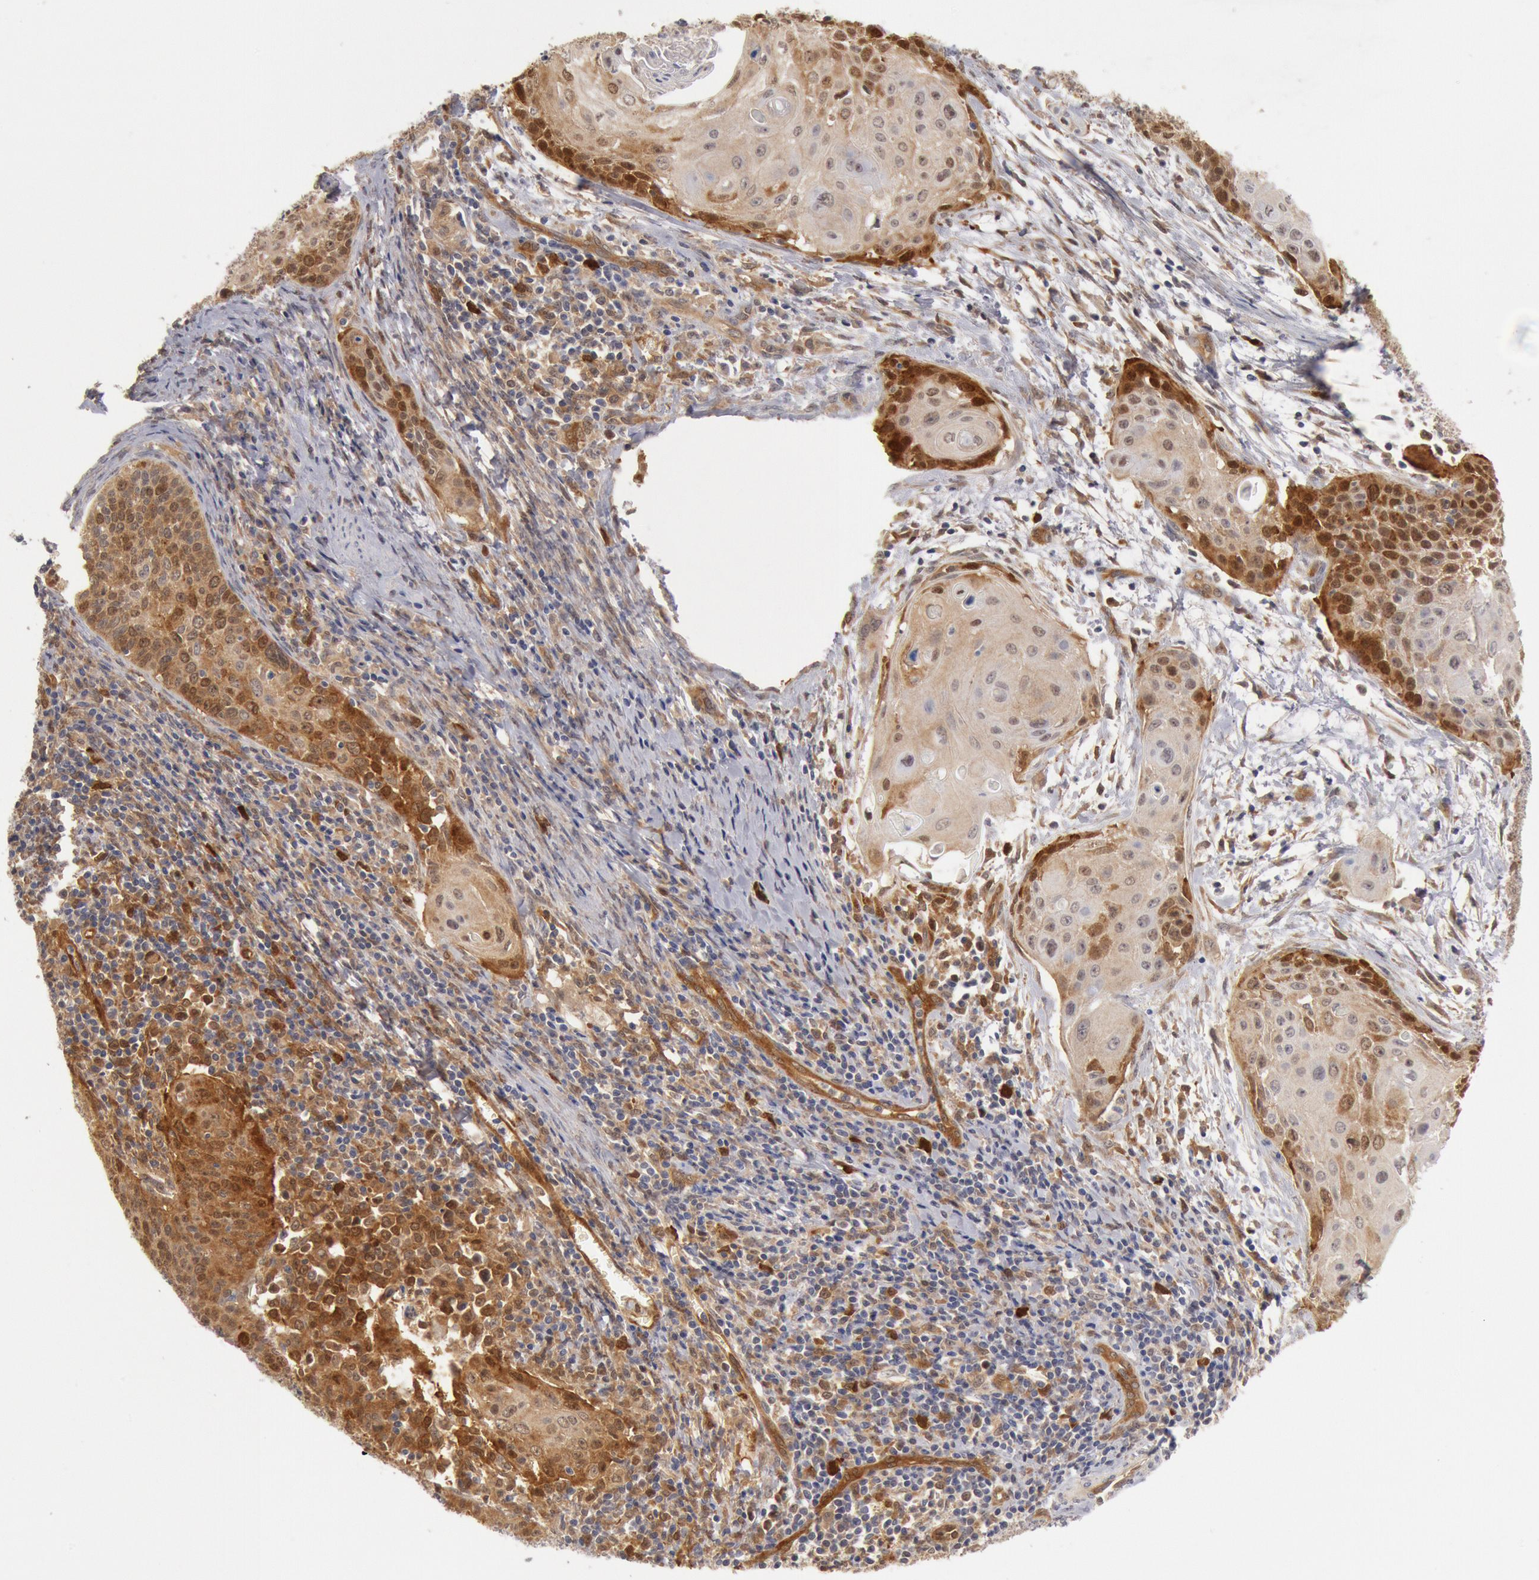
{"staining": {"intensity": "moderate", "quantity": ">75%", "location": "cytoplasmic/membranous,nuclear"}, "tissue": "cervical cancer", "cell_type": "Tumor cells", "image_type": "cancer", "snomed": [{"axis": "morphology", "description": "Squamous cell carcinoma, NOS"}, {"axis": "topography", "description": "Cervix"}], "caption": "Protein staining of cervical cancer (squamous cell carcinoma) tissue shows moderate cytoplasmic/membranous and nuclear staining in approximately >75% of tumor cells.", "gene": "DNAJA1", "patient": {"sex": "female", "age": 33}}